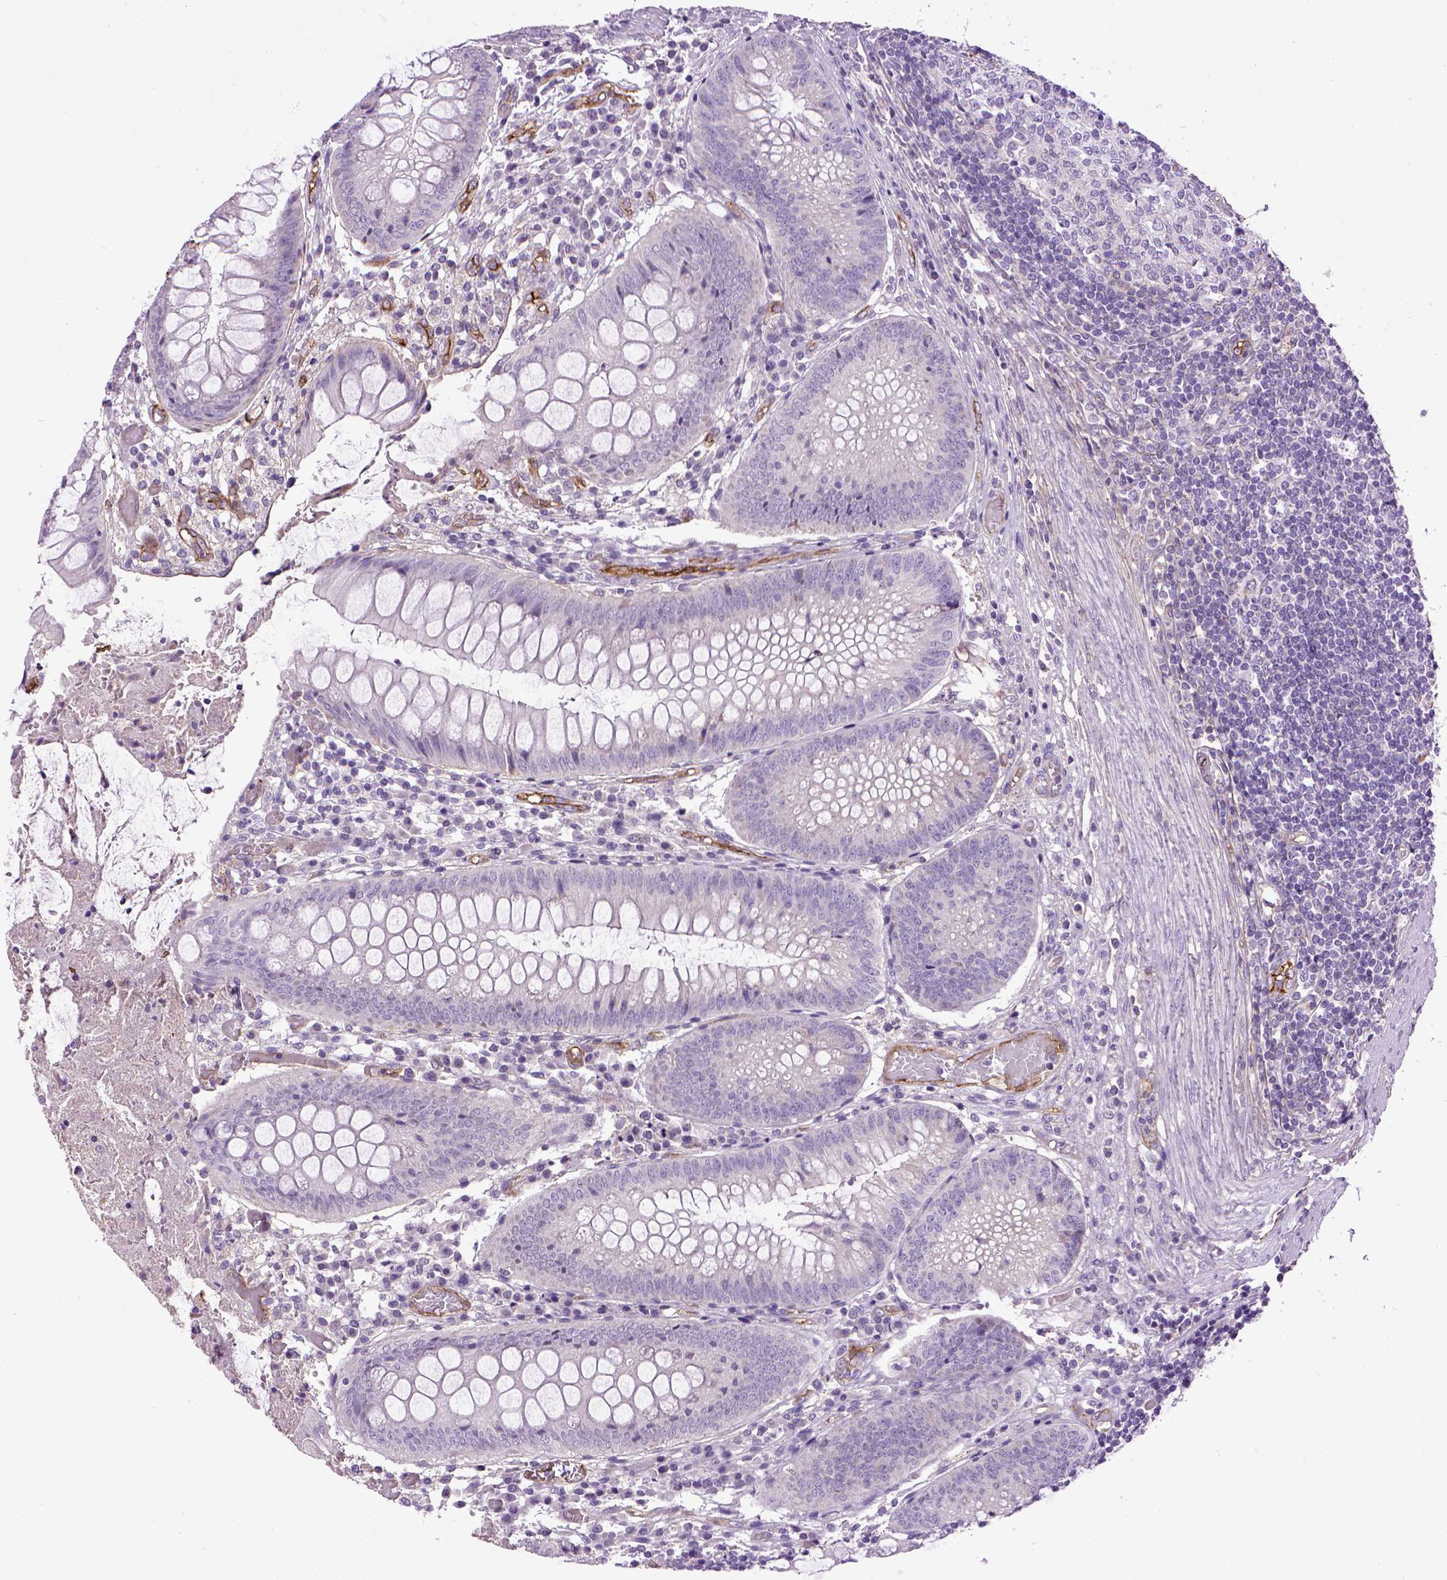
{"staining": {"intensity": "negative", "quantity": "none", "location": "none"}, "tissue": "appendix", "cell_type": "Glandular cells", "image_type": "normal", "snomed": [{"axis": "morphology", "description": "Normal tissue, NOS"}, {"axis": "morphology", "description": "Inflammation, NOS"}, {"axis": "topography", "description": "Appendix"}], "caption": "A micrograph of human appendix is negative for staining in glandular cells. (DAB IHC, high magnification).", "gene": "ENG", "patient": {"sex": "male", "age": 16}}